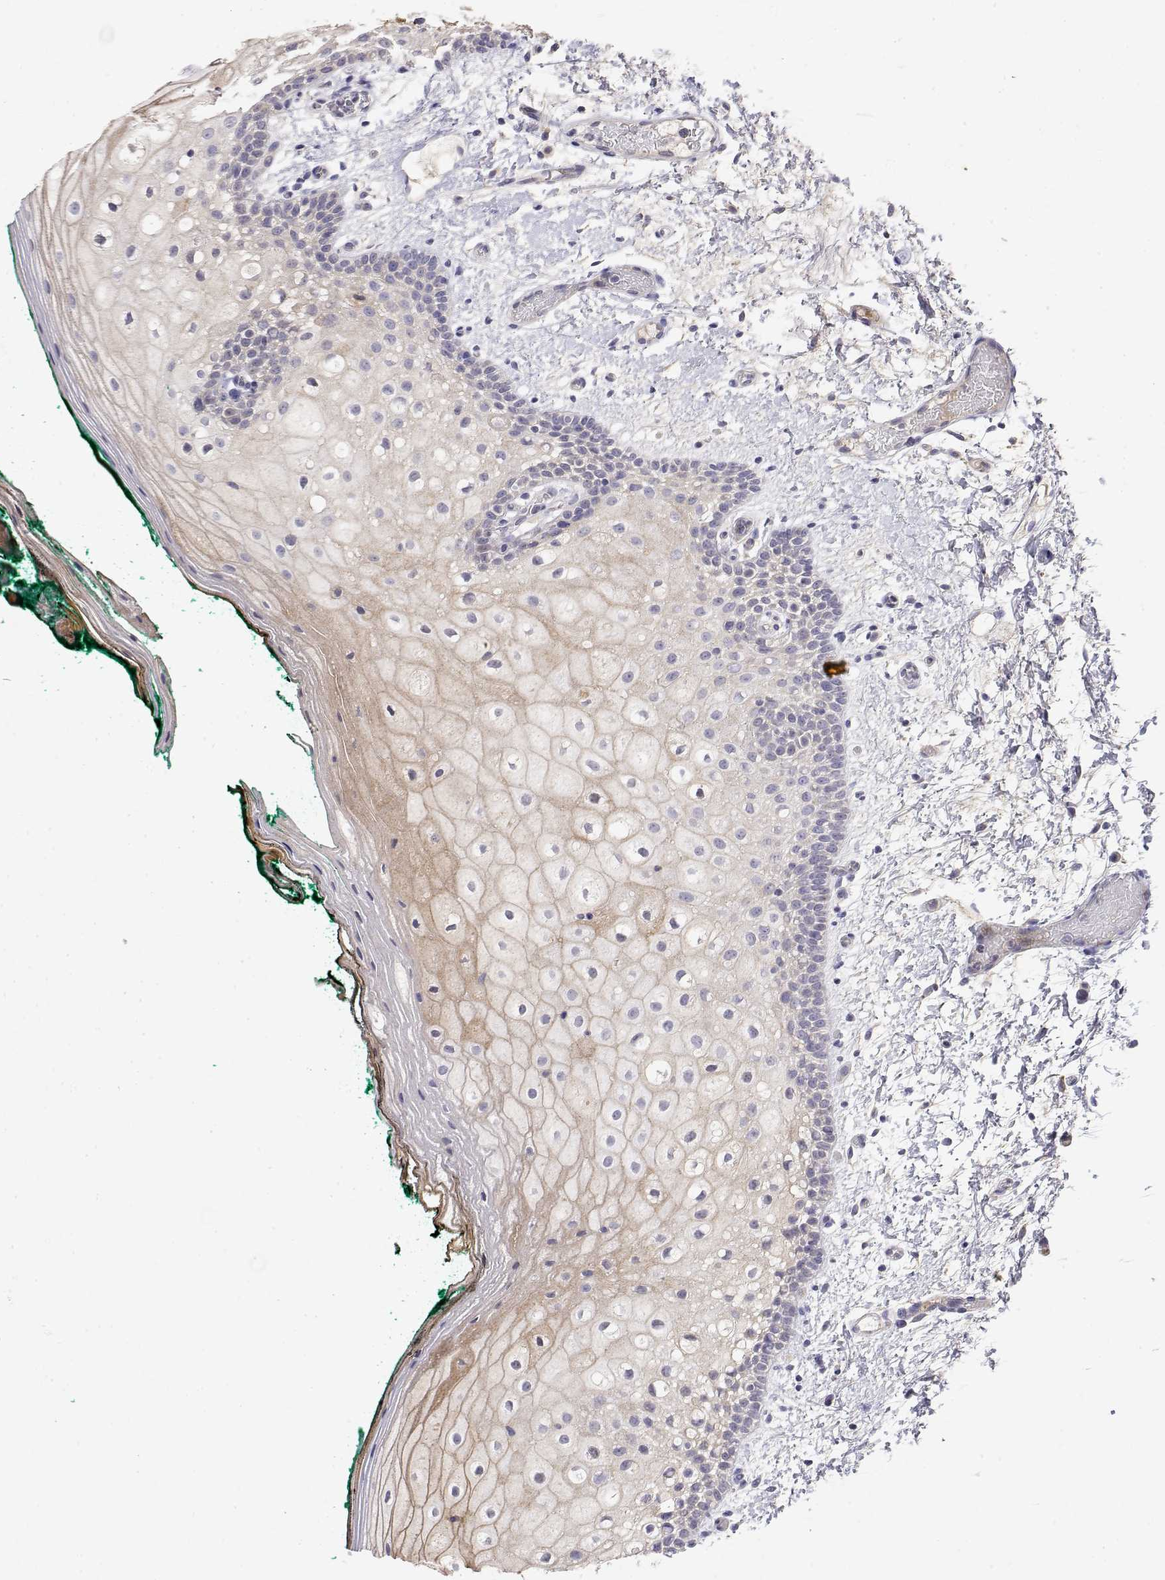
{"staining": {"intensity": "weak", "quantity": "<25%", "location": "cytoplasmic/membranous"}, "tissue": "oral mucosa", "cell_type": "Squamous epithelial cells", "image_type": "normal", "snomed": [{"axis": "morphology", "description": "Normal tissue, NOS"}, {"axis": "topography", "description": "Oral tissue"}], "caption": "An immunohistochemistry (IHC) histopathology image of benign oral mucosa is shown. There is no staining in squamous epithelial cells of oral mucosa.", "gene": "GGACT", "patient": {"sex": "female", "age": 83}}